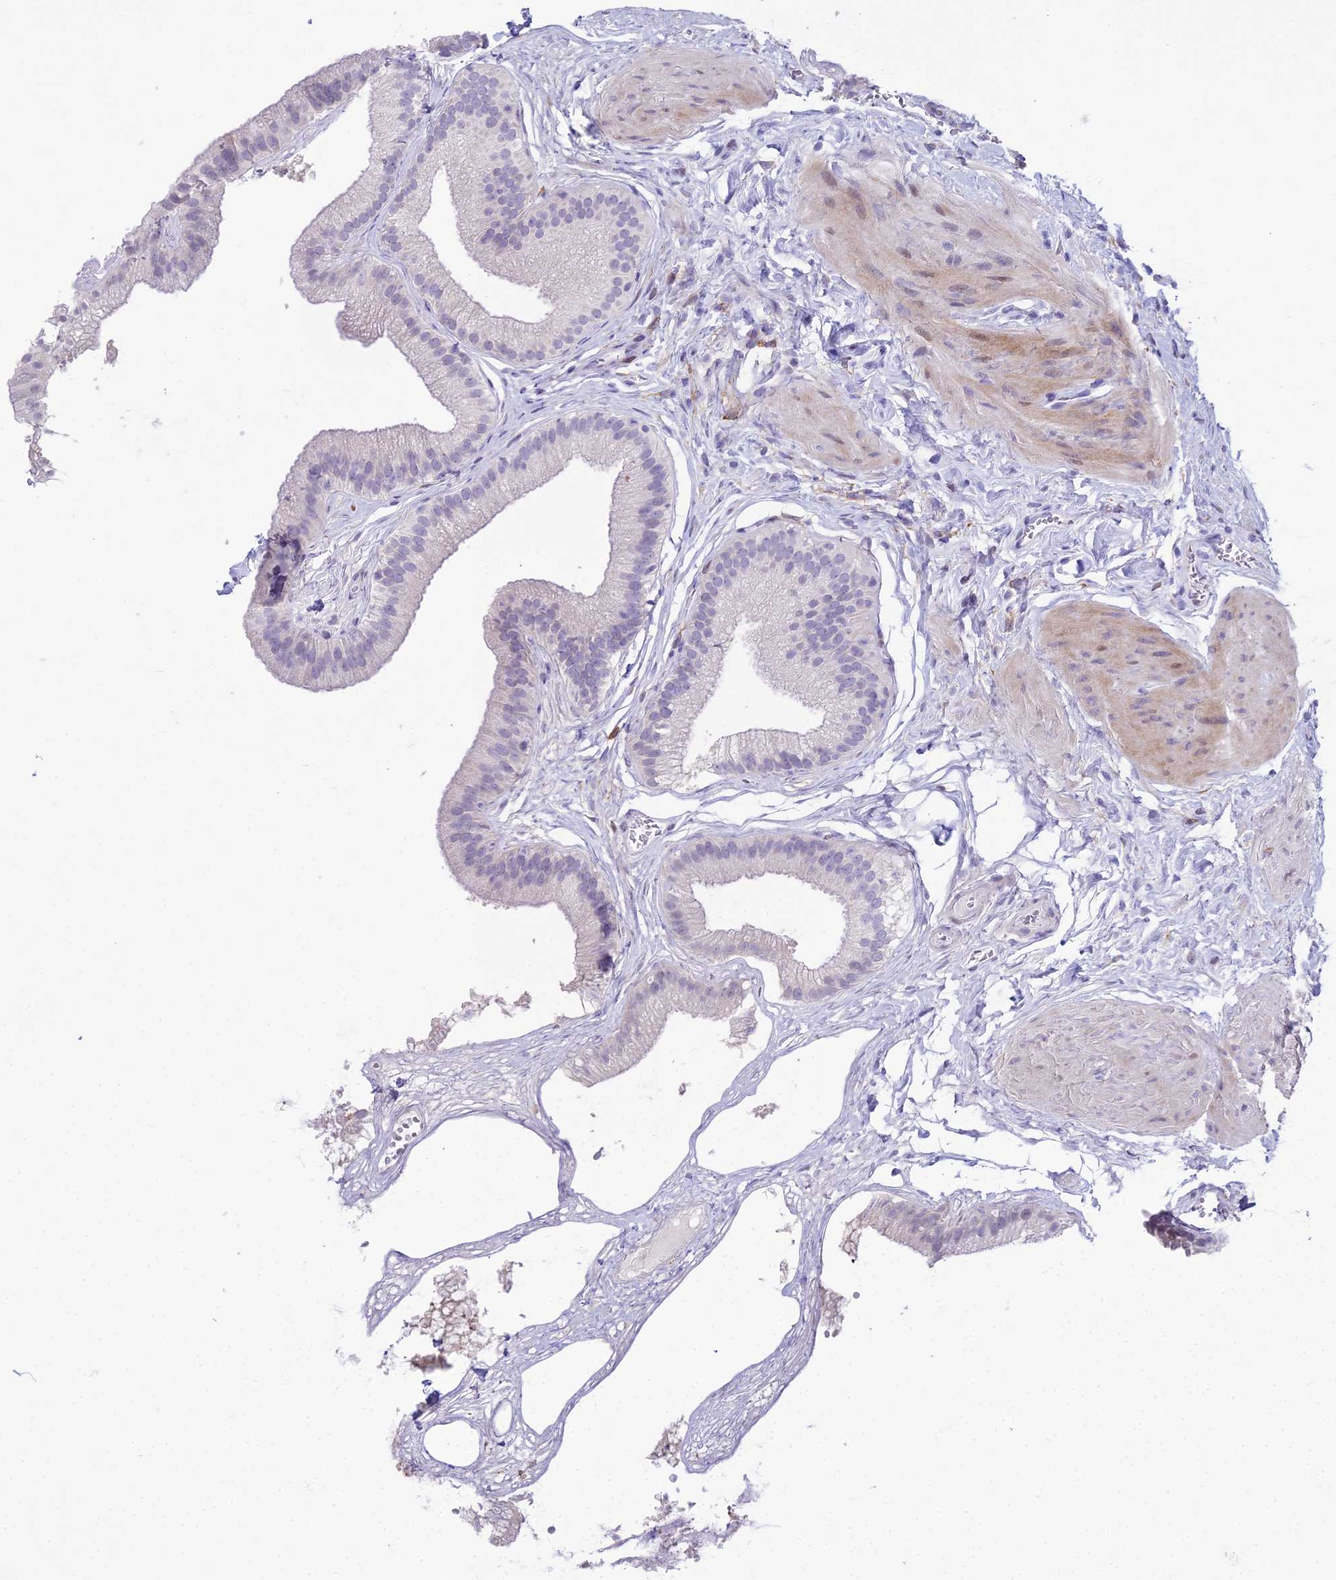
{"staining": {"intensity": "moderate", "quantity": "<25%", "location": "nuclear"}, "tissue": "gallbladder", "cell_type": "Glandular cells", "image_type": "normal", "snomed": [{"axis": "morphology", "description": "Normal tissue, NOS"}, {"axis": "topography", "description": "Gallbladder"}], "caption": "Gallbladder stained for a protein exhibits moderate nuclear positivity in glandular cells.", "gene": "CC2D2A", "patient": {"sex": "female", "age": 54}}